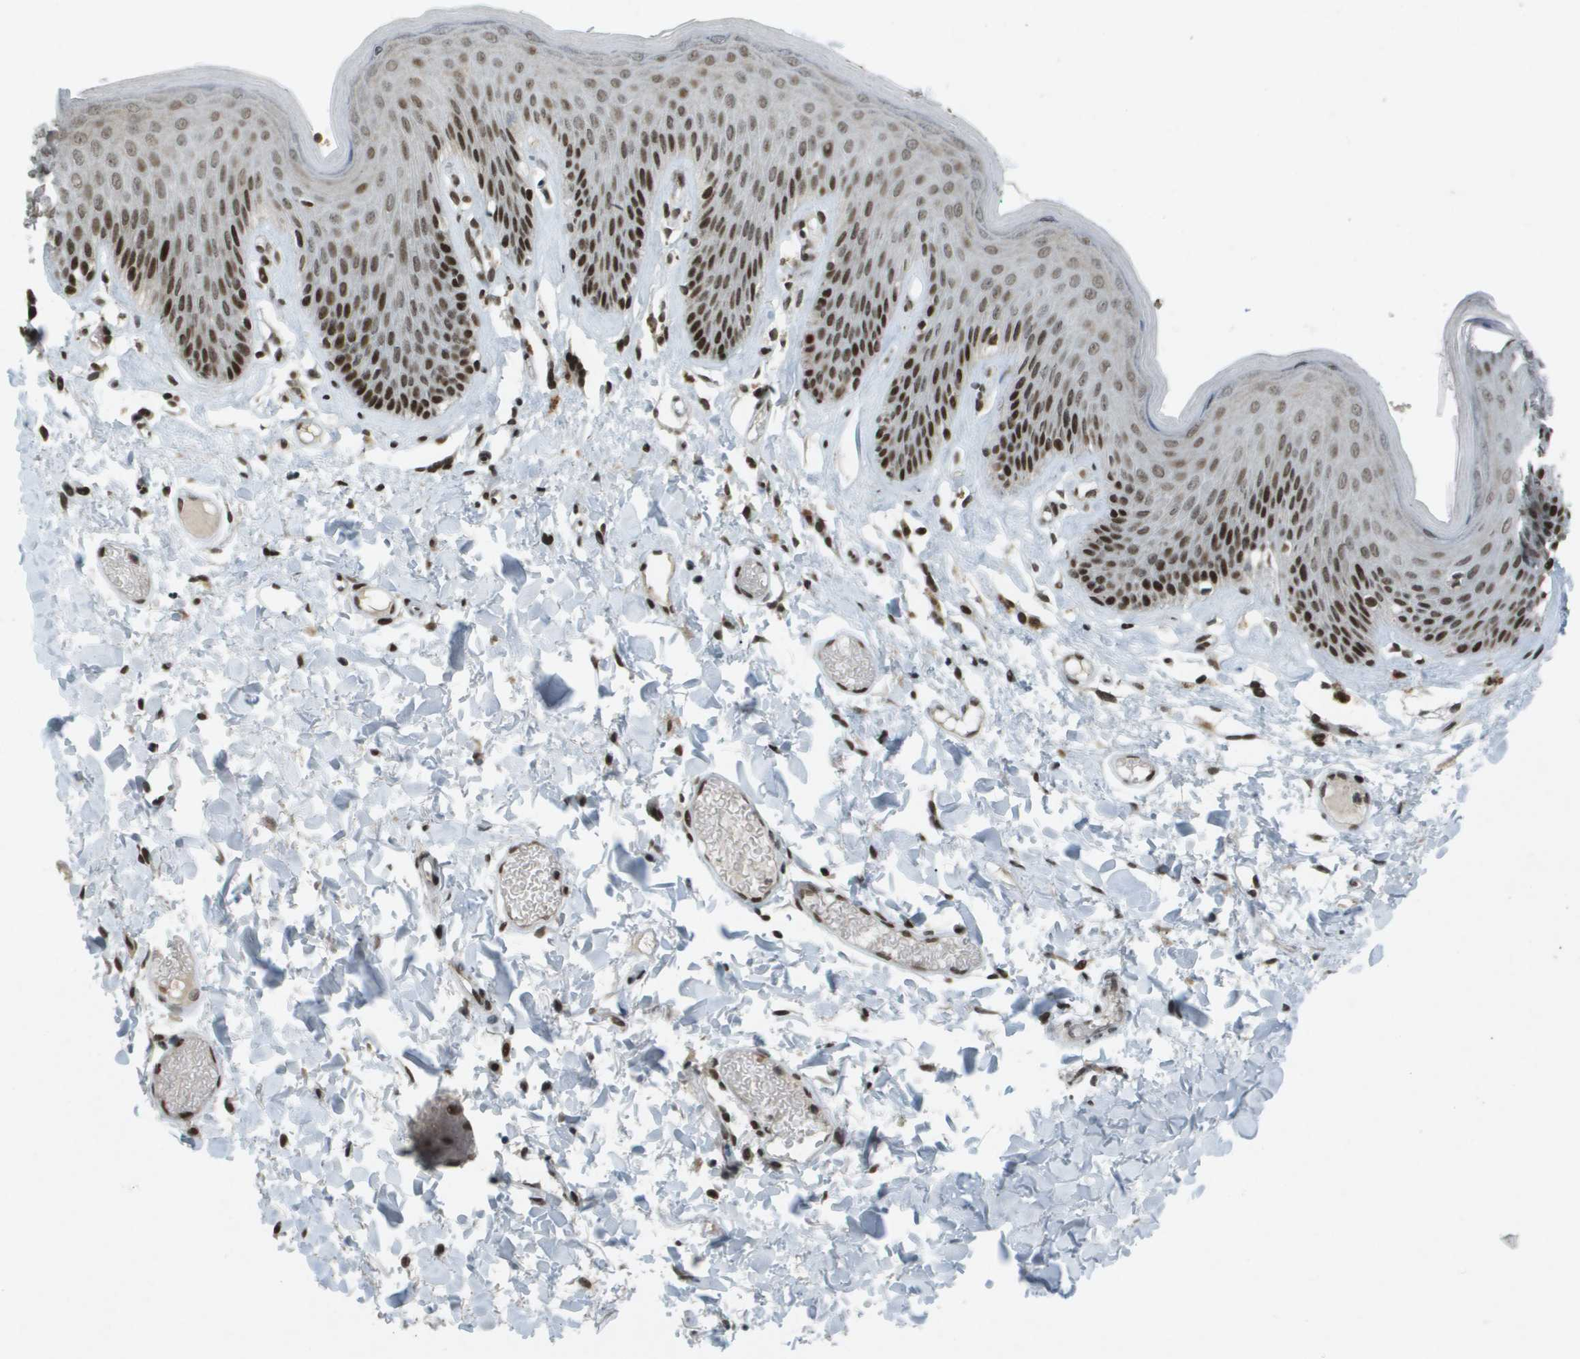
{"staining": {"intensity": "strong", "quantity": "25%-75%", "location": "nuclear"}, "tissue": "skin", "cell_type": "Epidermal cells", "image_type": "normal", "snomed": [{"axis": "morphology", "description": "Normal tissue, NOS"}, {"axis": "topography", "description": "Vulva"}], "caption": "The photomicrograph shows immunohistochemical staining of normal skin. There is strong nuclear positivity is appreciated in about 25%-75% of epidermal cells. The staining was performed using DAB (3,3'-diaminobenzidine) to visualize the protein expression in brown, while the nuclei were stained in blue with hematoxylin (Magnification: 20x).", "gene": "IRF7", "patient": {"sex": "female", "age": 73}}